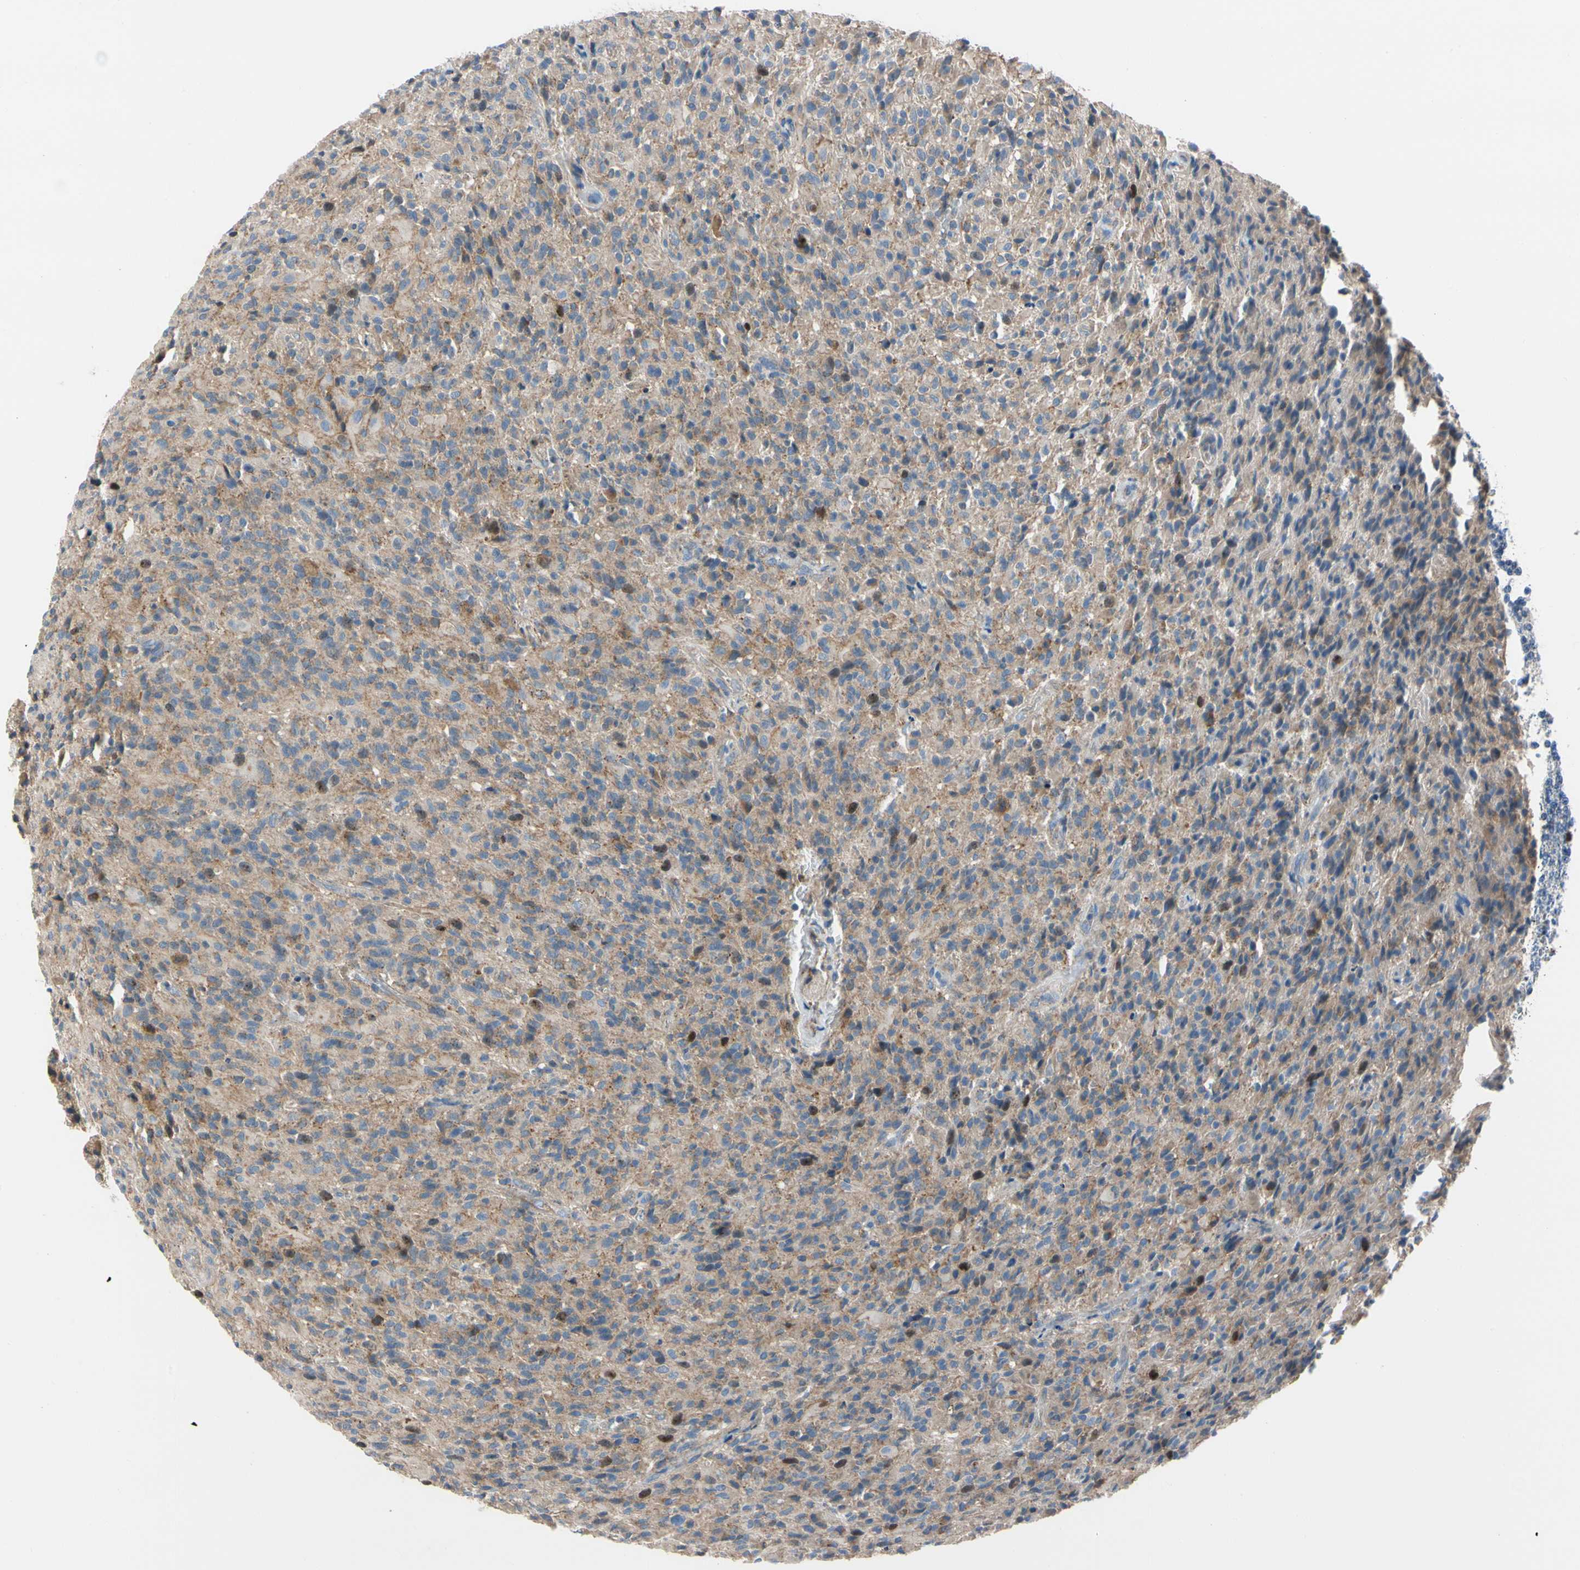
{"staining": {"intensity": "negative", "quantity": "none", "location": "none"}, "tissue": "glioma", "cell_type": "Tumor cells", "image_type": "cancer", "snomed": [{"axis": "morphology", "description": "Glioma, malignant, High grade"}, {"axis": "topography", "description": "Brain"}], "caption": "High power microscopy histopathology image of an IHC histopathology image of high-grade glioma (malignant), revealing no significant positivity in tumor cells.", "gene": "HJURP", "patient": {"sex": "male", "age": 71}}